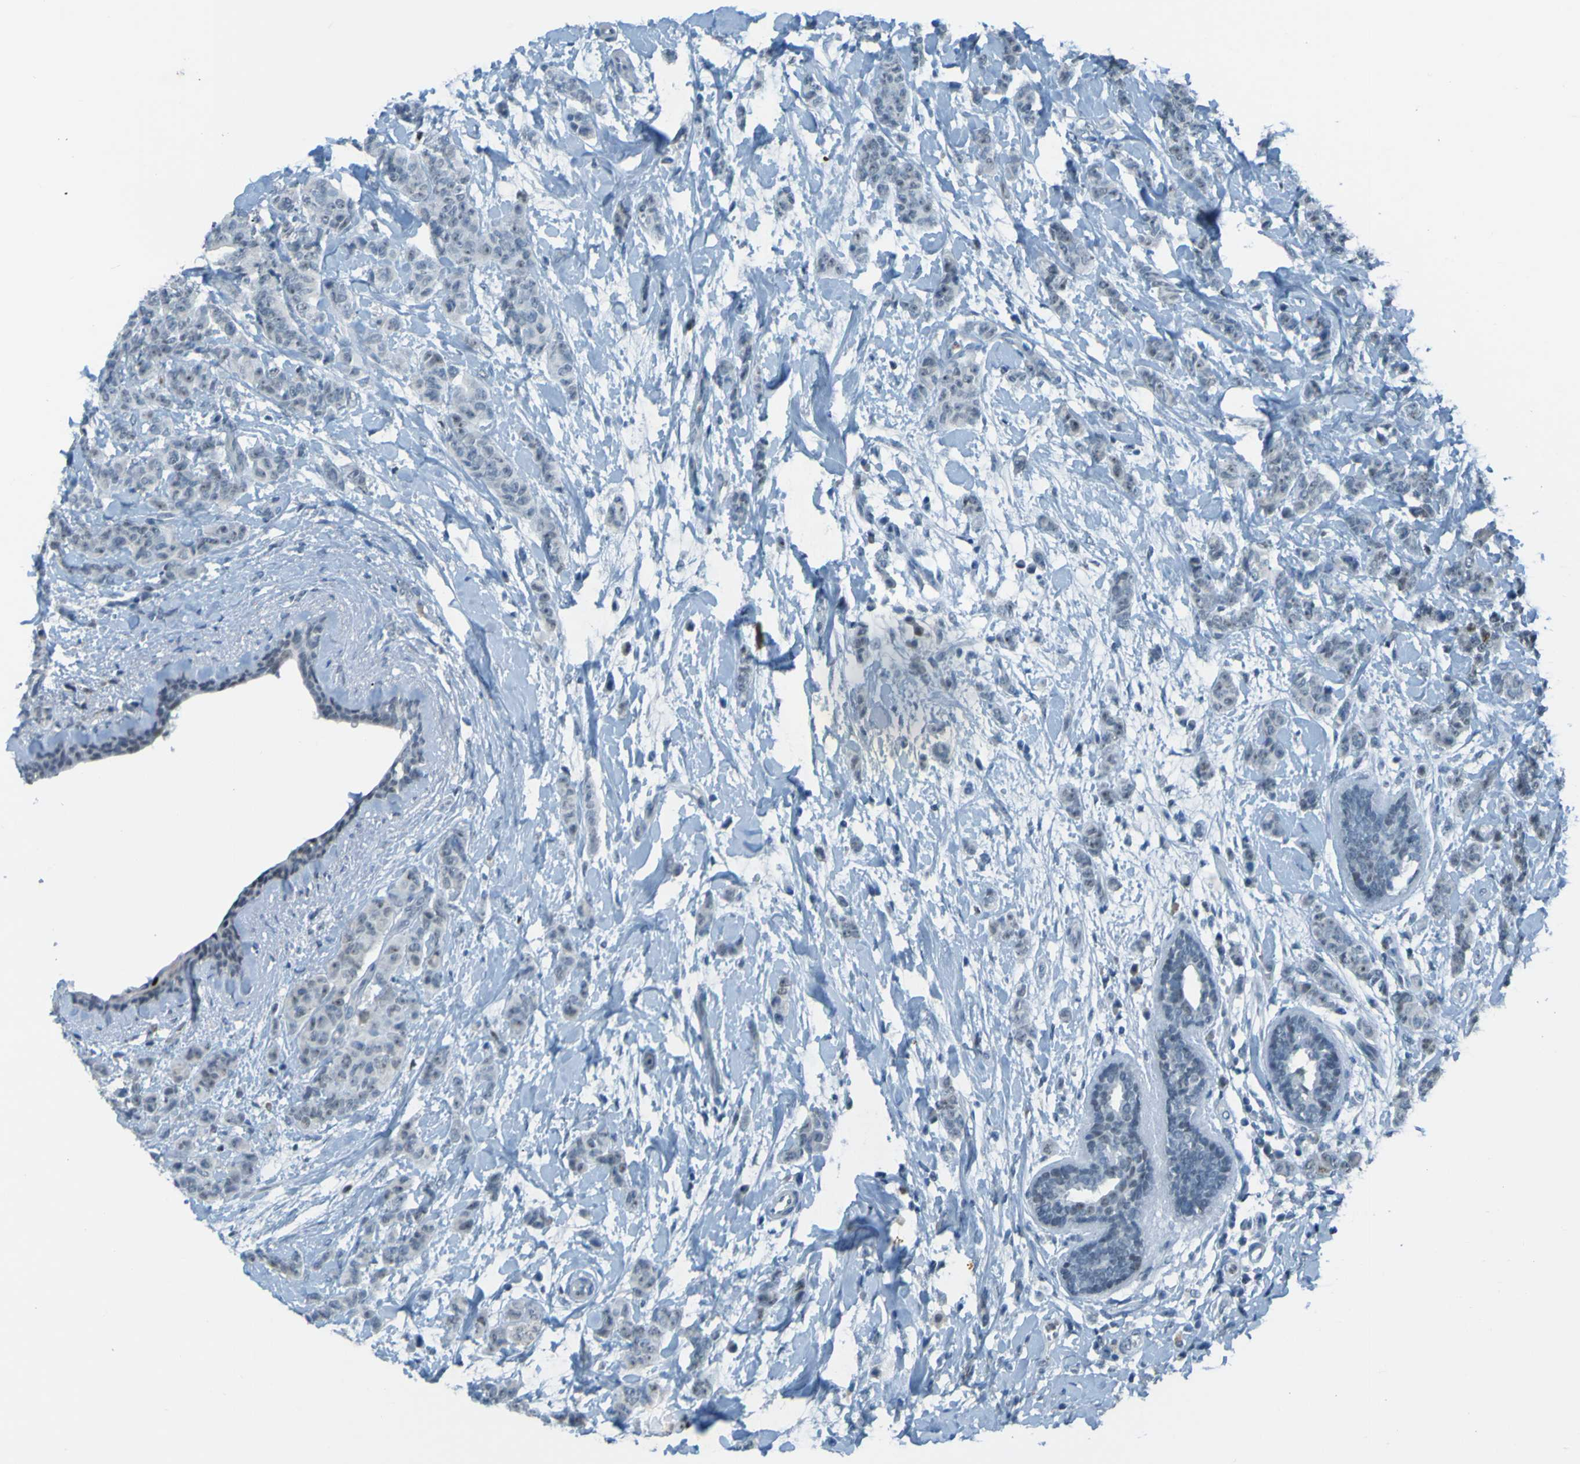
{"staining": {"intensity": "negative", "quantity": "none", "location": "none"}, "tissue": "breast cancer", "cell_type": "Tumor cells", "image_type": "cancer", "snomed": [{"axis": "morphology", "description": "Normal tissue, NOS"}, {"axis": "morphology", "description": "Duct carcinoma"}, {"axis": "topography", "description": "Breast"}], "caption": "This is an IHC histopathology image of intraductal carcinoma (breast). There is no staining in tumor cells.", "gene": "USP36", "patient": {"sex": "female", "age": 40}}